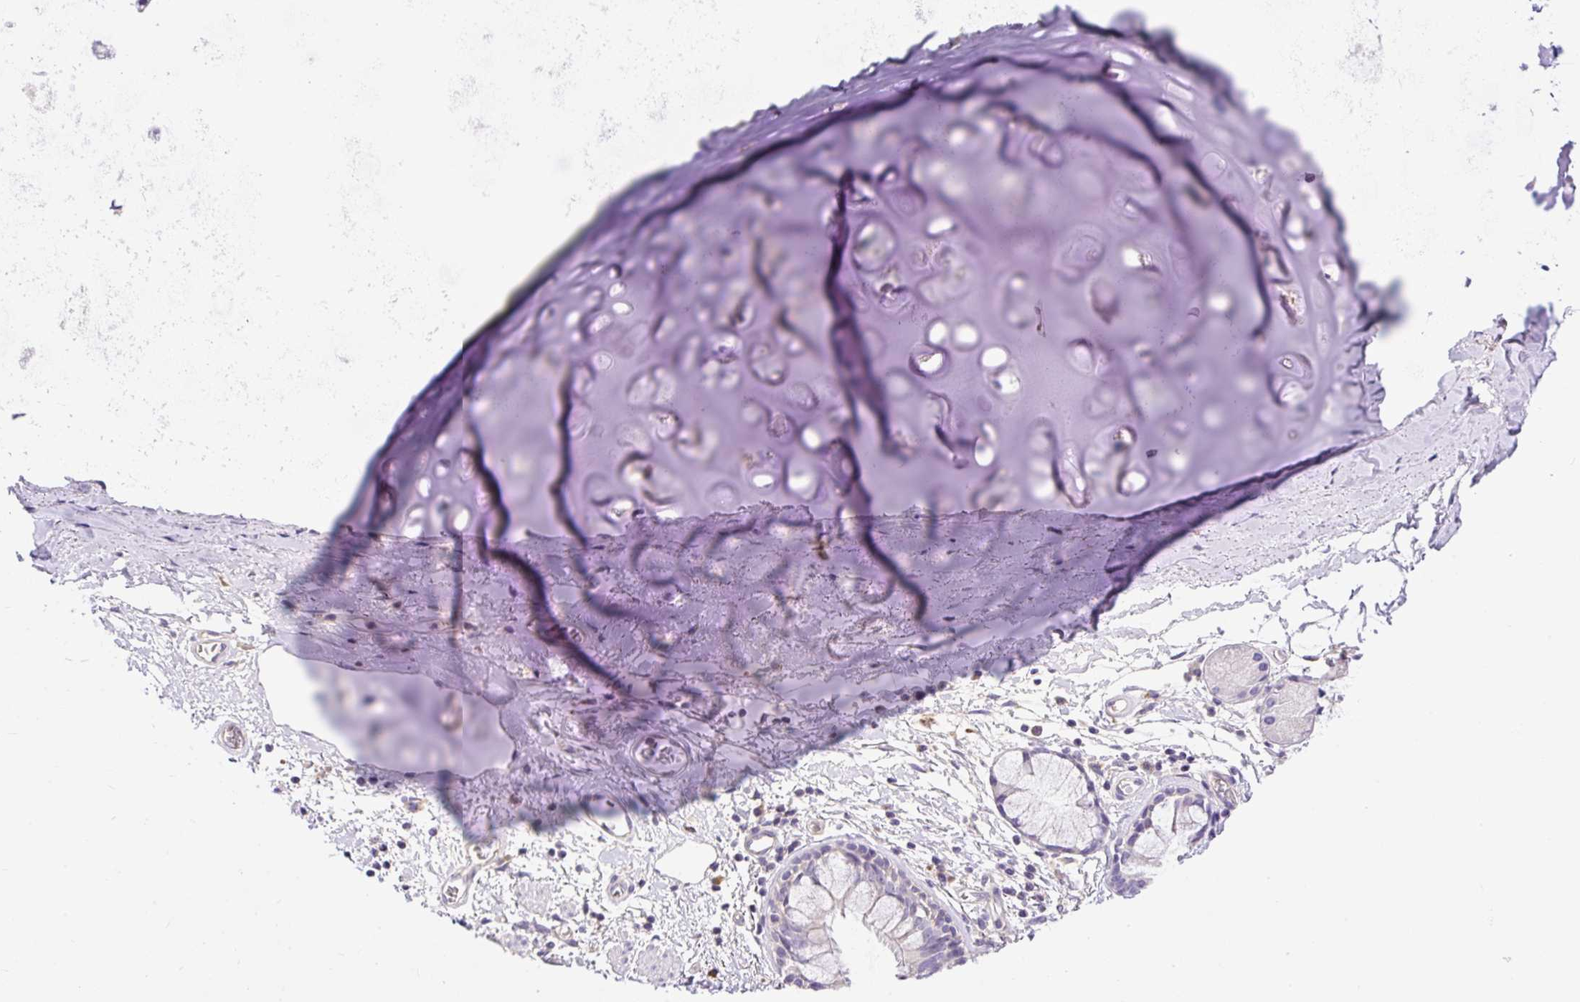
{"staining": {"intensity": "negative", "quantity": "none", "location": "none"}, "tissue": "soft tissue", "cell_type": "Chondrocytes", "image_type": "normal", "snomed": [{"axis": "morphology", "description": "Normal tissue, NOS"}, {"axis": "morphology", "description": "Degeneration, NOS"}, {"axis": "topography", "description": "Cartilage tissue"}, {"axis": "topography", "description": "Lung"}], "caption": "DAB immunohistochemical staining of benign soft tissue reveals no significant expression in chondrocytes. (DAB immunohistochemistry (IHC) visualized using brightfield microscopy, high magnification).", "gene": "HEXB", "patient": {"sex": "female", "age": 61}}